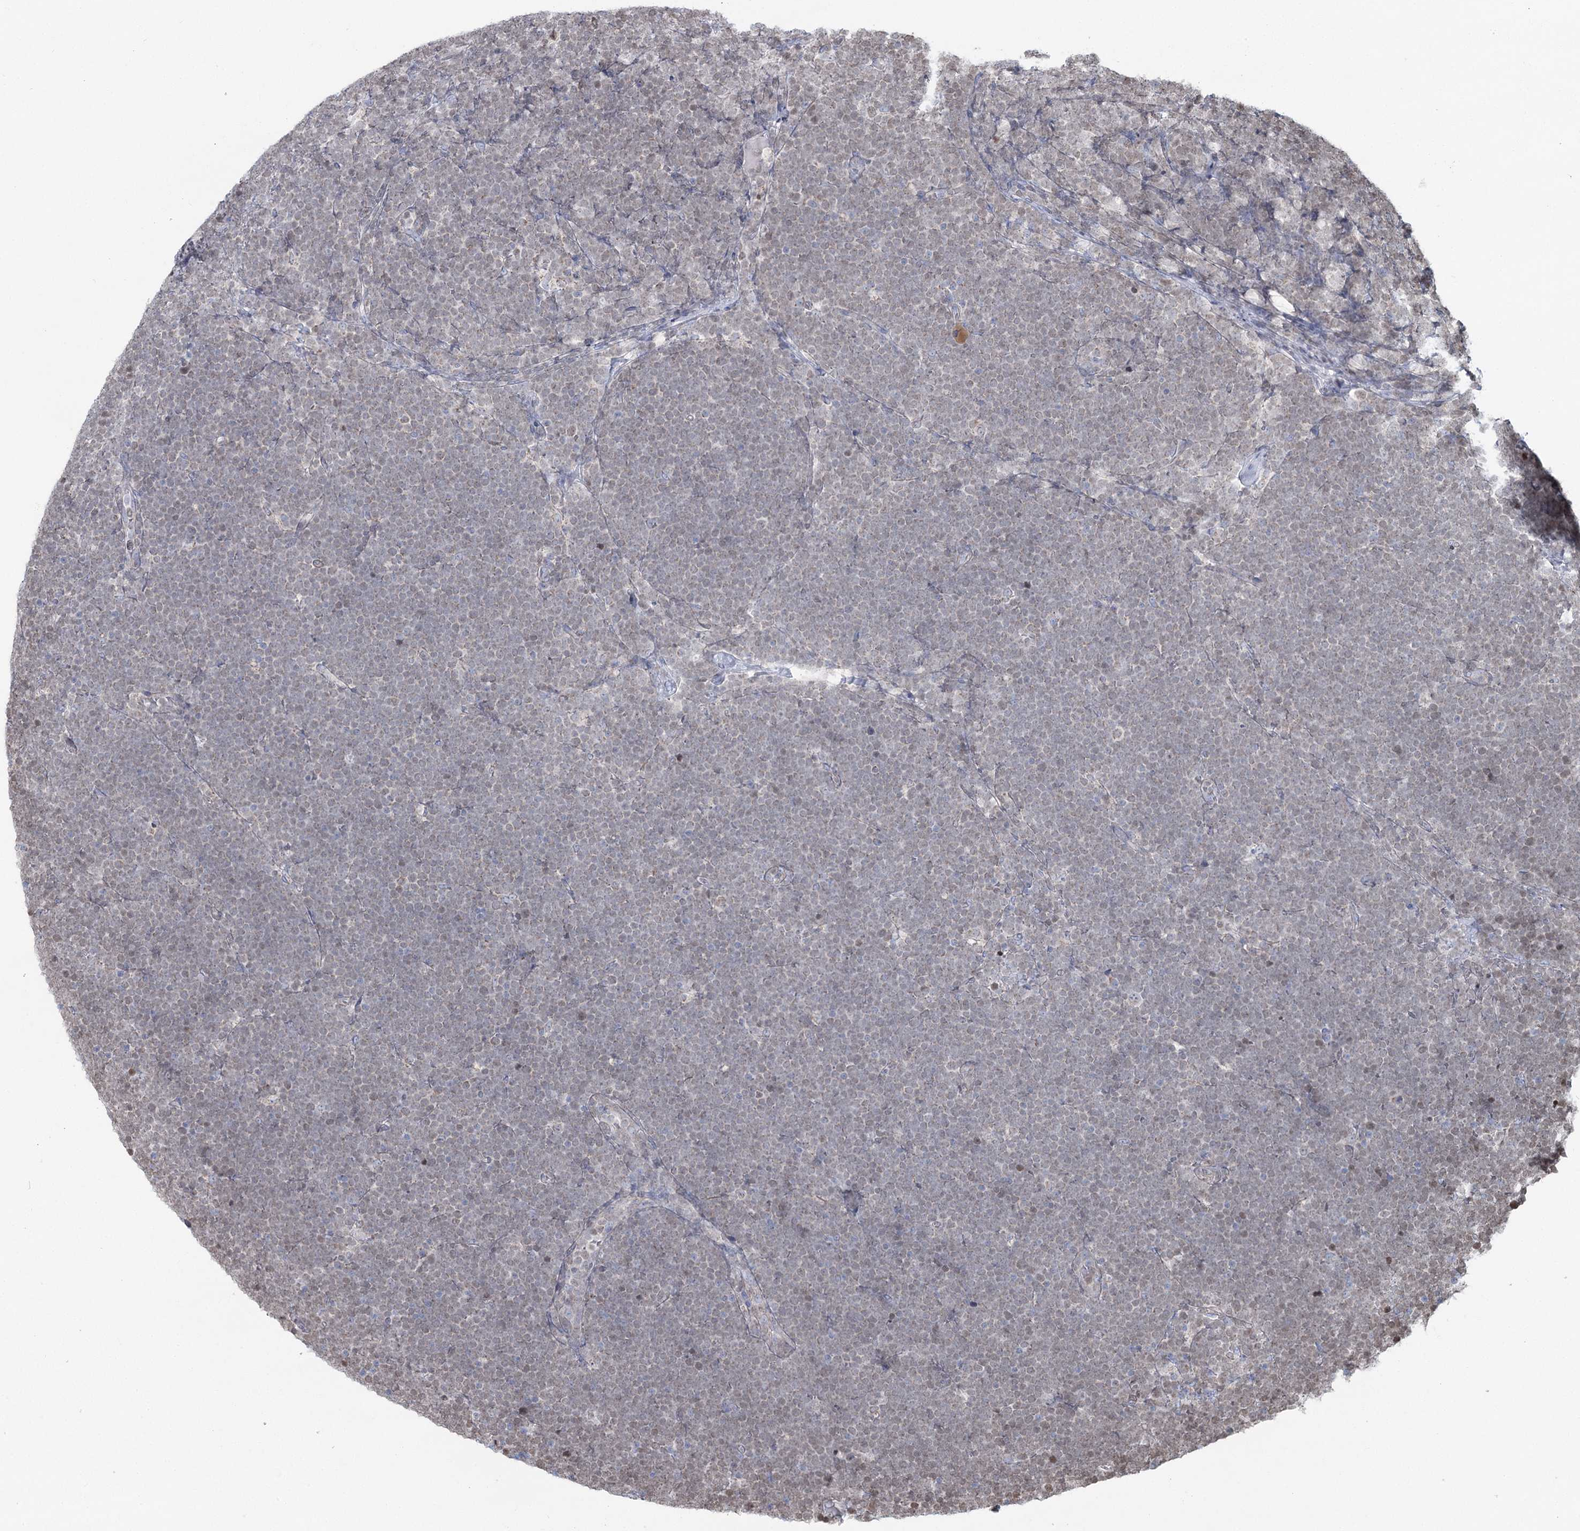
{"staining": {"intensity": "negative", "quantity": "none", "location": "none"}, "tissue": "lymphoma", "cell_type": "Tumor cells", "image_type": "cancer", "snomed": [{"axis": "morphology", "description": "Malignant lymphoma, non-Hodgkin's type, High grade"}, {"axis": "topography", "description": "Lymph node"}], "caption": "DAB (3,3'-diaminobenzidine) immunohistochemical staining of human lymphoma shows no significant expression in tumor cells.", "gene": "PDHX", "patient": {"sex": "male", "age": 13}}